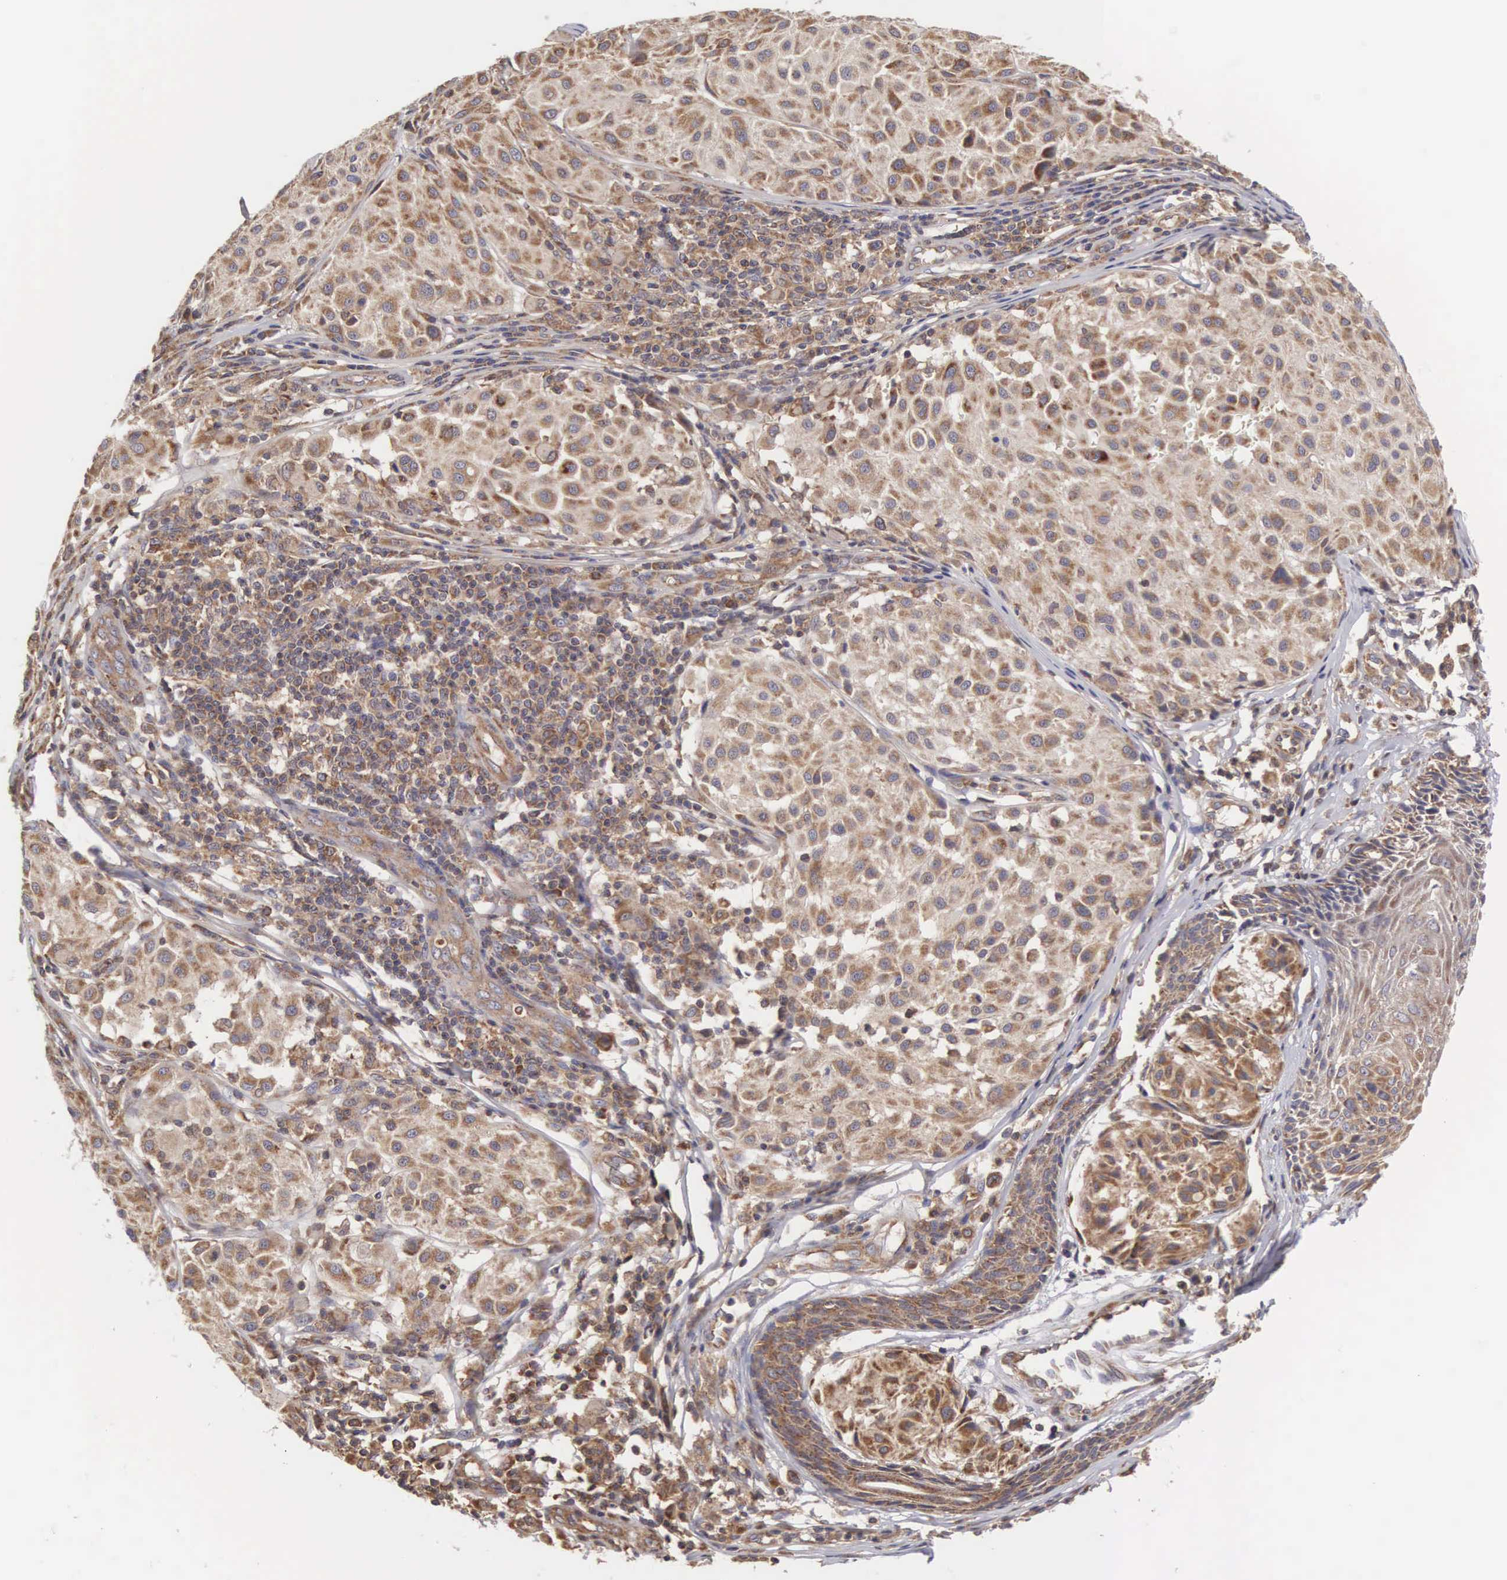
{"staining": {"intensity": "moderate", "quantity": ">75%", "location": "cytoplasmic/membranous"}, "tissue": "melanoma", "cell_type": "Tumor cells", "image_type": "cancer", "snomed": [{"axis": "morphology", "description": "Malignant melanoma, NOS"}, {"axis": "topography", "description": "Skin"}], "caption": "DAB (3,3'-diaminobenzidine) immunohistochemical staining of malignant melanoma reveals moderate cytoplasmic/membranous protein positivity in approximately >75% of tumor cells.", "gene": "DHRS1", "patient": {"sex": "male", "age": 36}}